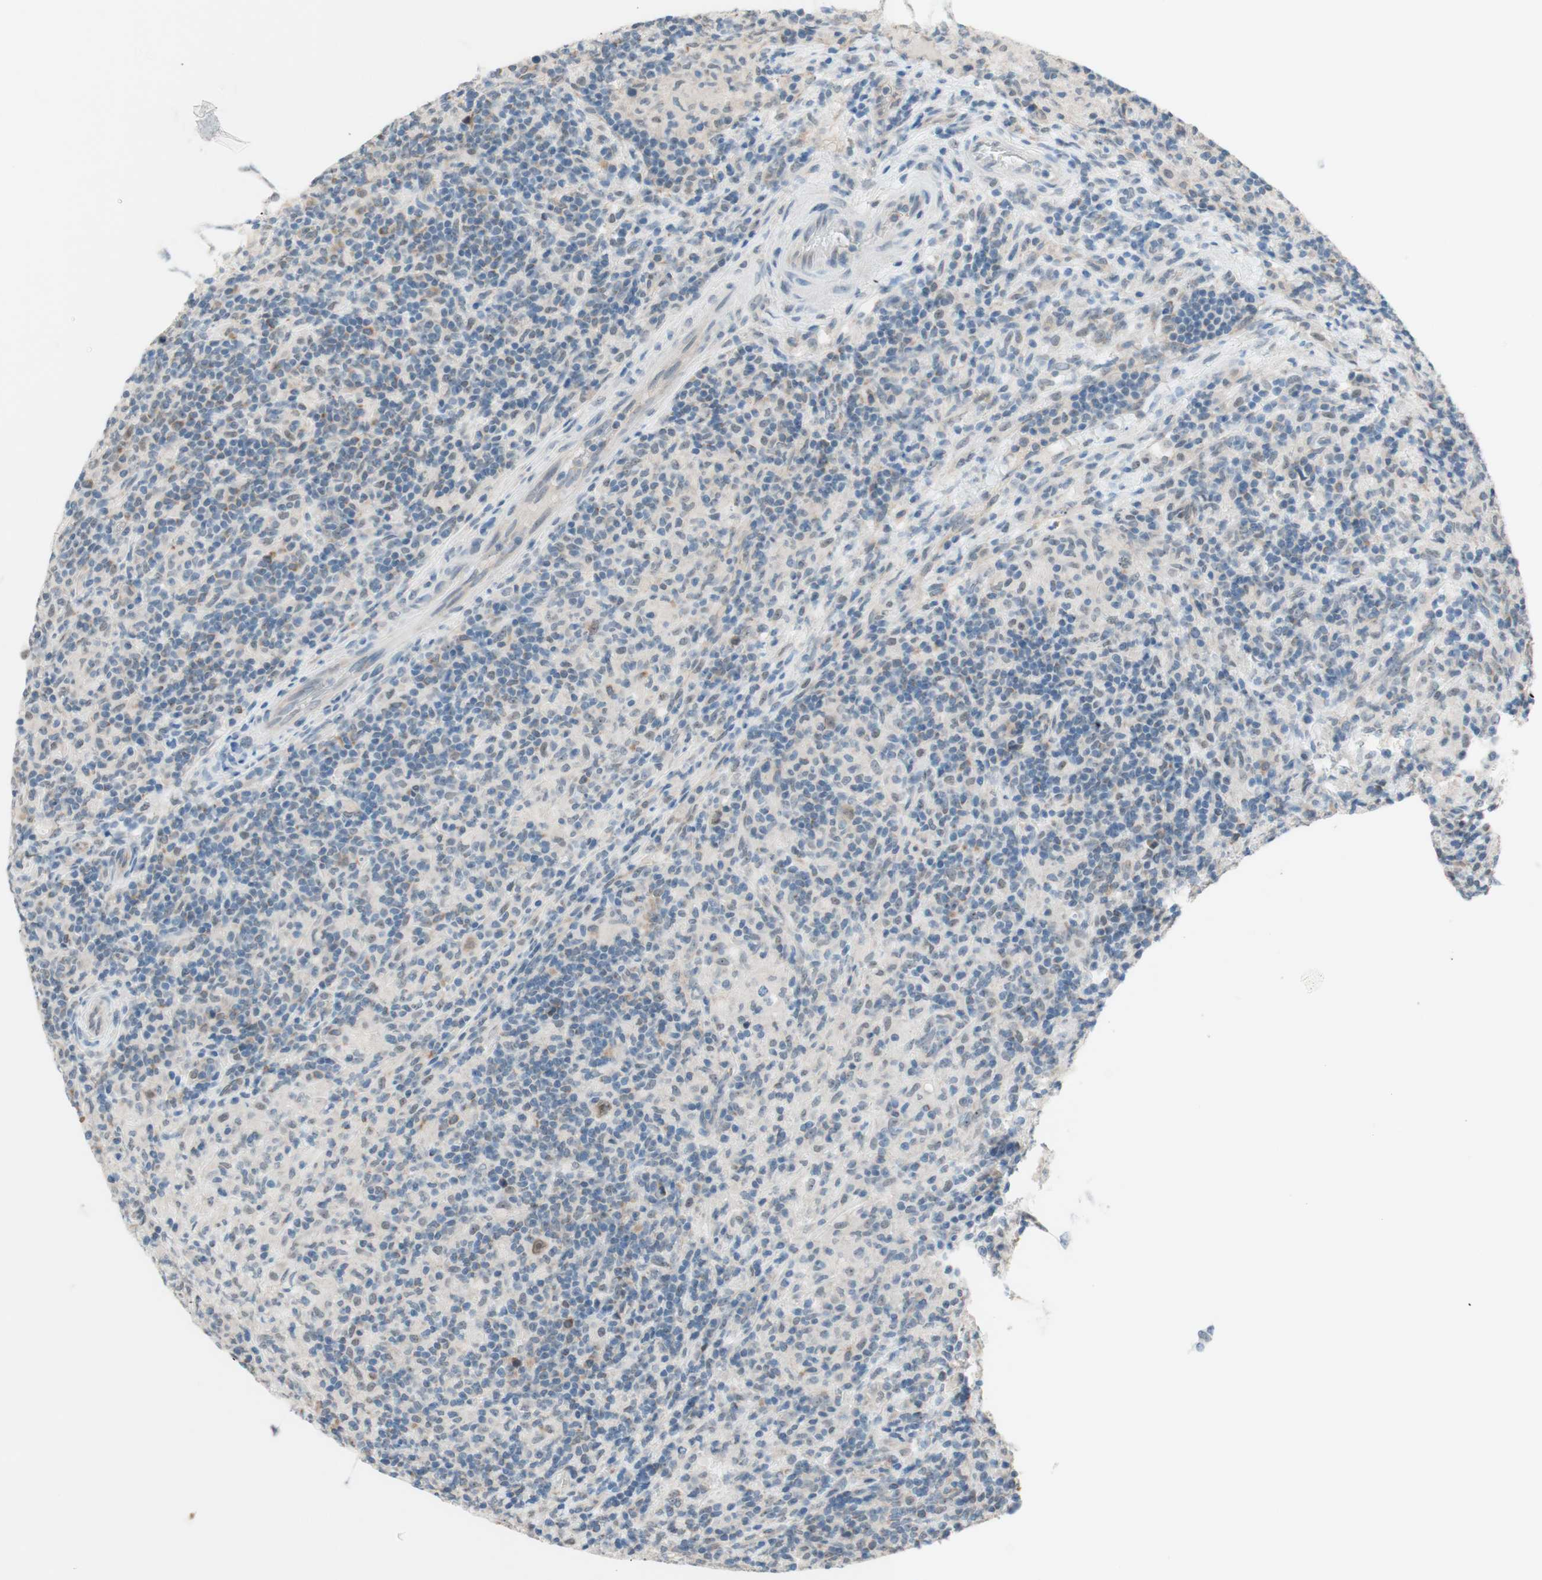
{"staining": {"intensity": "weak", "quantity": ">75%", "location": "cytoplasmic/membranous,nuclear"}, "tissue": "lymphoma", "cell_type": "Tumor cells", "image_type": "cancer", "snomed": [{"axis": "morphology", "description": "Hodgkin's disease, NOS"}, {"axis": "topography", "description": "Lymph node"}], "caption": "Lymphoma tissue exhibits weak cytoplasmic/membranous and nuclear positivity in about >75% of tumor cells, visualized by immunohistochemistry. (Stains: DAB in brown, nuclei in blue, Microscopy: brightfield microscopy at high magnification).", "gene": "JPH1", "patient": {"sex": "male", "age": 70}}